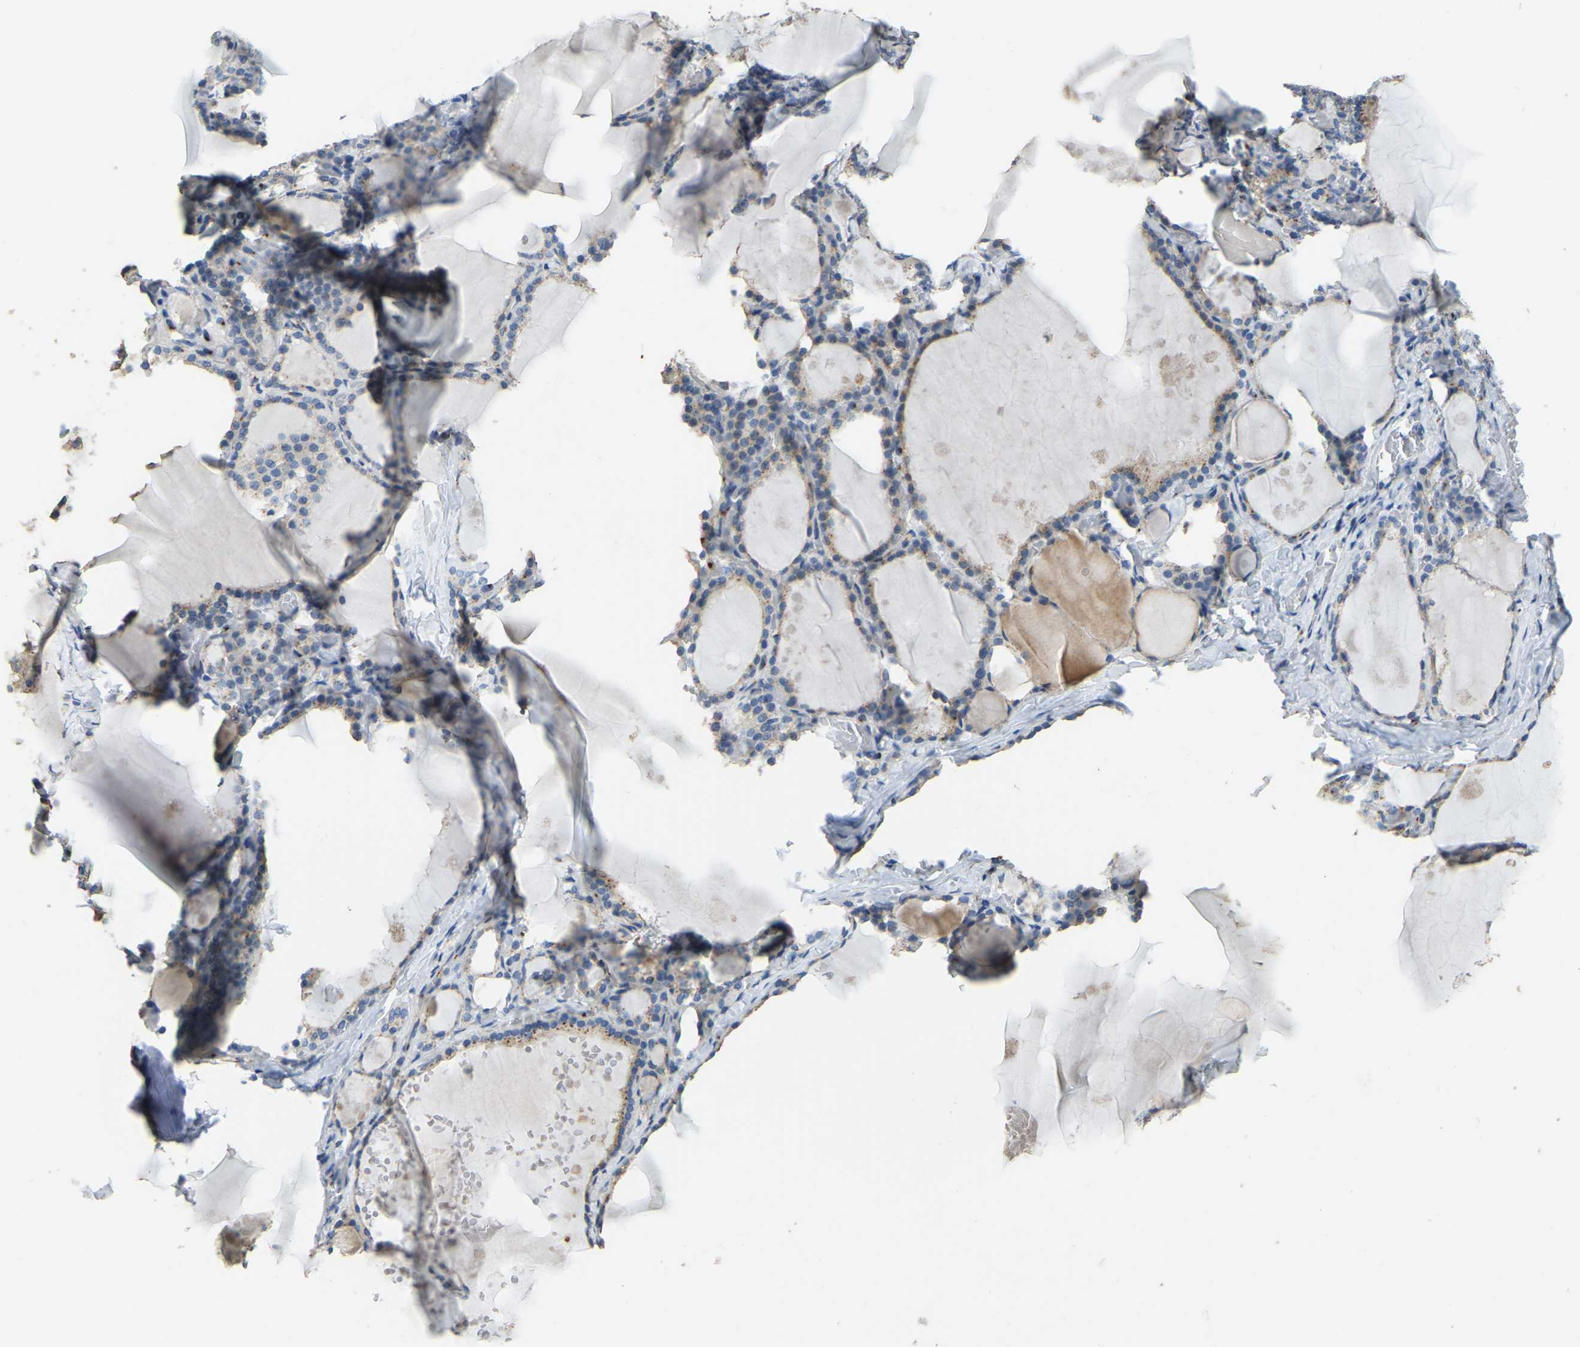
{"staining": {"intensity": "moderate", "quantity": "25%-75%", "location": "cytoplasmic/membranous"}, "tissue": "thyroid gland", "cell_type": "Glandular cells", "image_type": "normal", "snomed": [{"axis": "morphology", "description": "Normal tissue, NOS"}, {"axis": "topography", "description": "Thyroid gland"}], "caption": "Protein expression analysis of unremarkable human thyroid gland reveals moderate cytoplasmic/membranous expression in about 25%-75% of glandular cells. (DAB (3,3'-diaminobenzidine) = brown stain, brightfield microscopy at high magnification).", "gene": "FAM174A", "patient": {"sex": "male", "age": 56}}